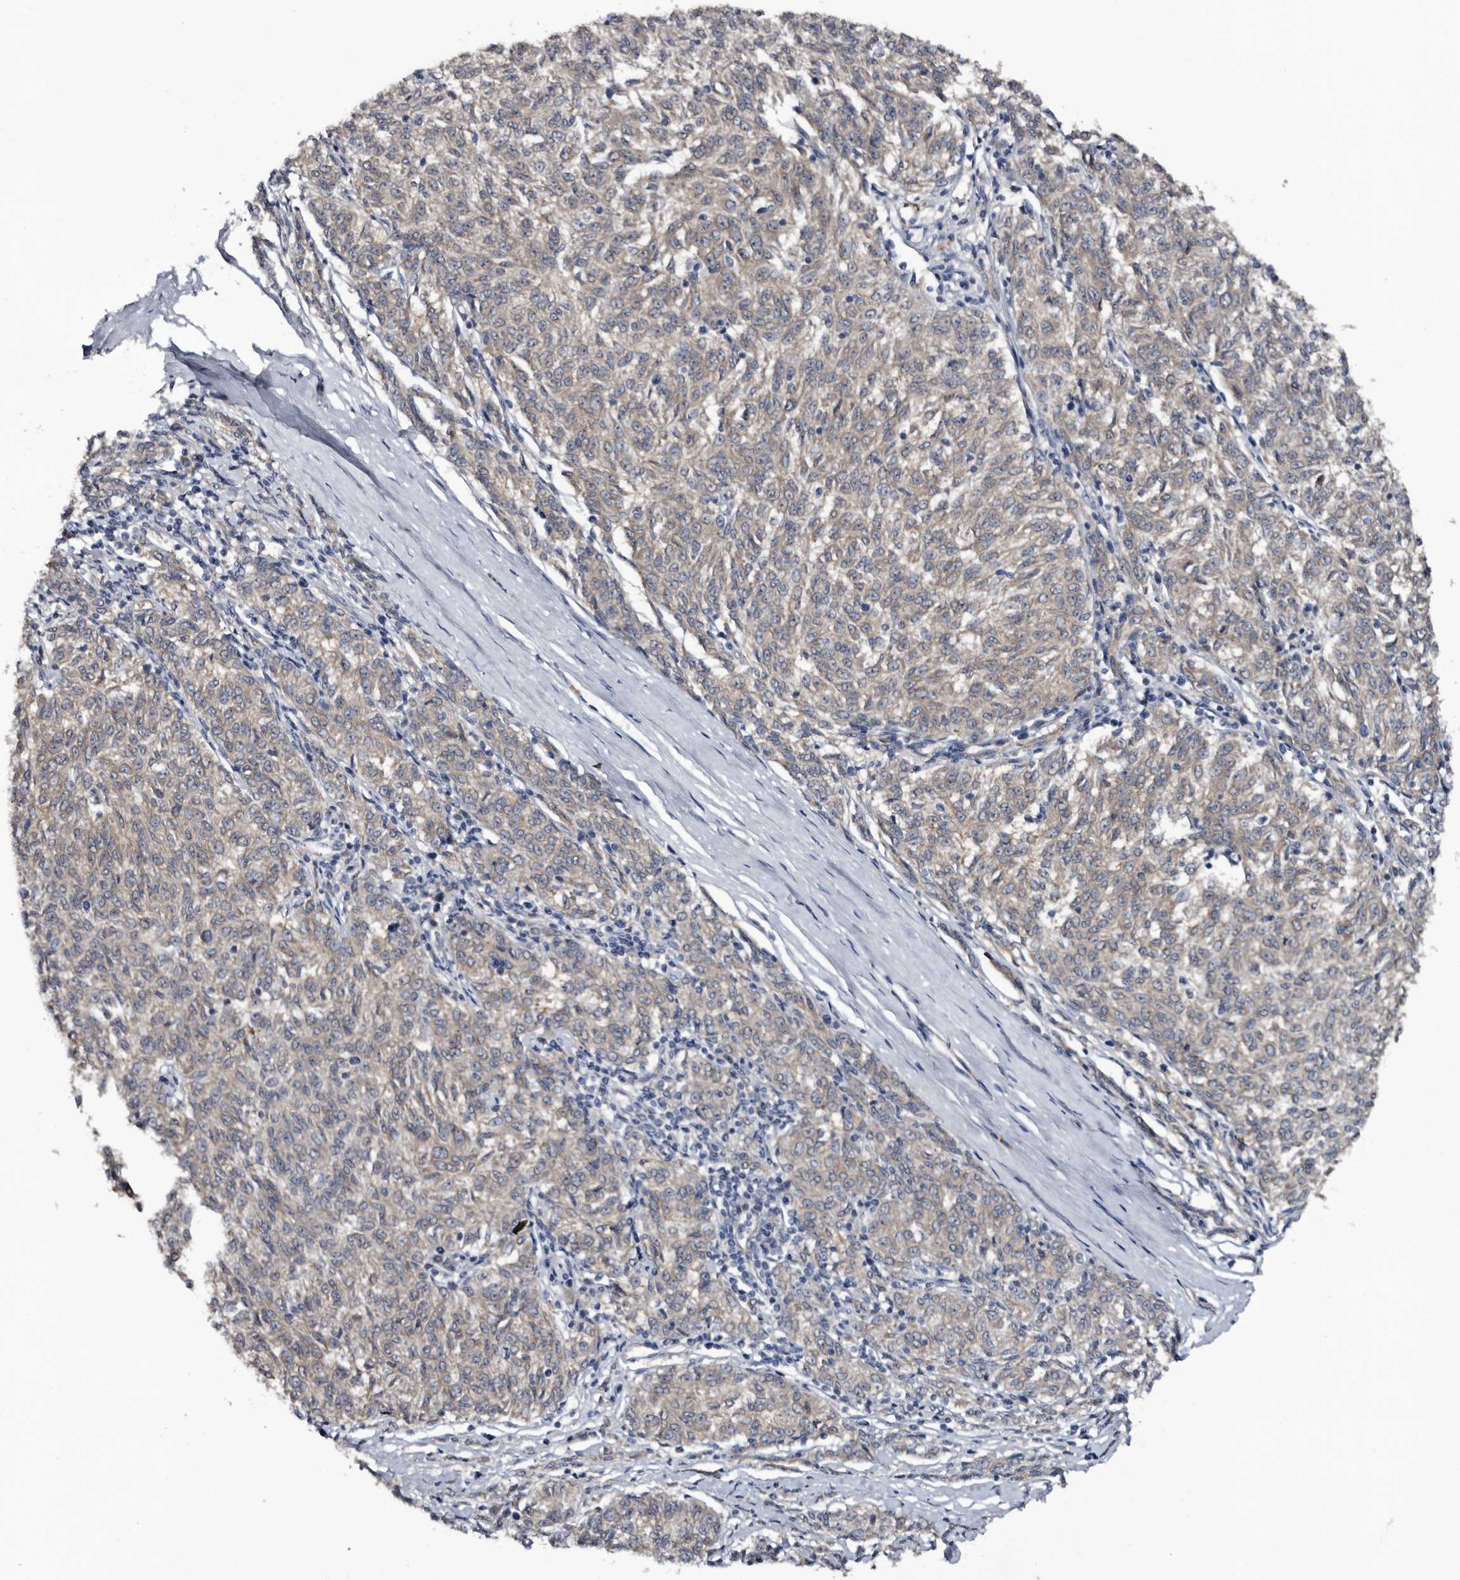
{"staining": {"intensity": "negative", "quantity": "none", "location": "none"}, "tissue": "melanoma", "cell_type": "Tumor cells", "image_type": "cancer", "snomed": [{"axis": "morphology", "description": "Malignant melanoma, NOS"}, {"axis": "topography", "description": "Skin"}], "caption": "An immunohistochemistry photomicrograph of melanoma is shown. There is no staining in tumor cells of melanoma.", "gene": "IARS1", "patient": {"sex": "female", "age": 72}}